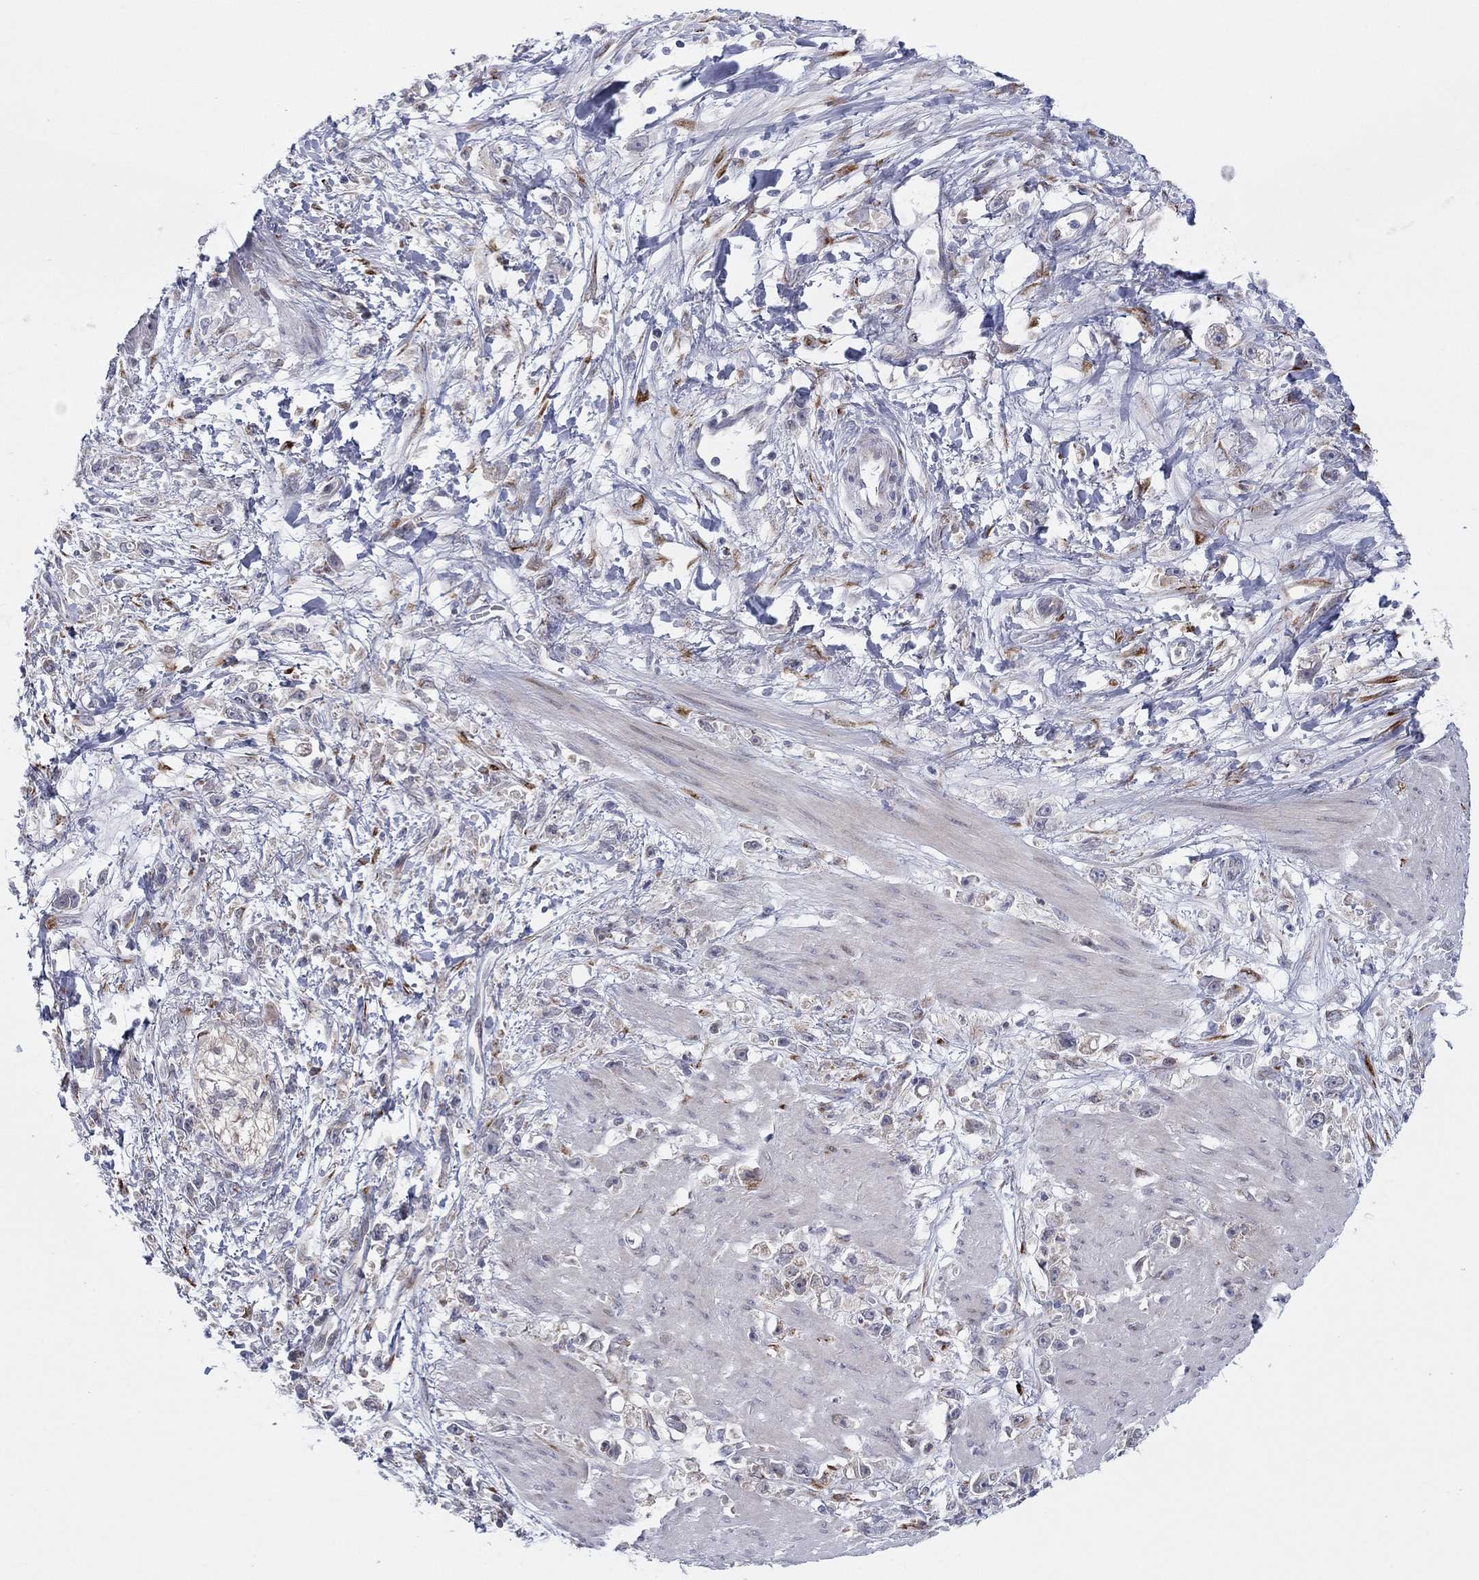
{"staining": {"intensity": "negative", "quantity": "none", "location": "none"}, "tissue": "stomach cancer", "cell_type": "Tumor cells", "image_type": "cancer", "snomed": [{"axis": "morphology", "description": "Adenocarcinoma, NOS"}, {"axis": "topography", "description": "Stomach"}], "caption": "Immunohistochemistry image of neoplastic tissue: adenocarcinoma (stomach) stained with DAB reveals no significant protein positivity in tumor cells.", "gene": "TTC21B", "patient": {"sex": "female", "age": 59}}